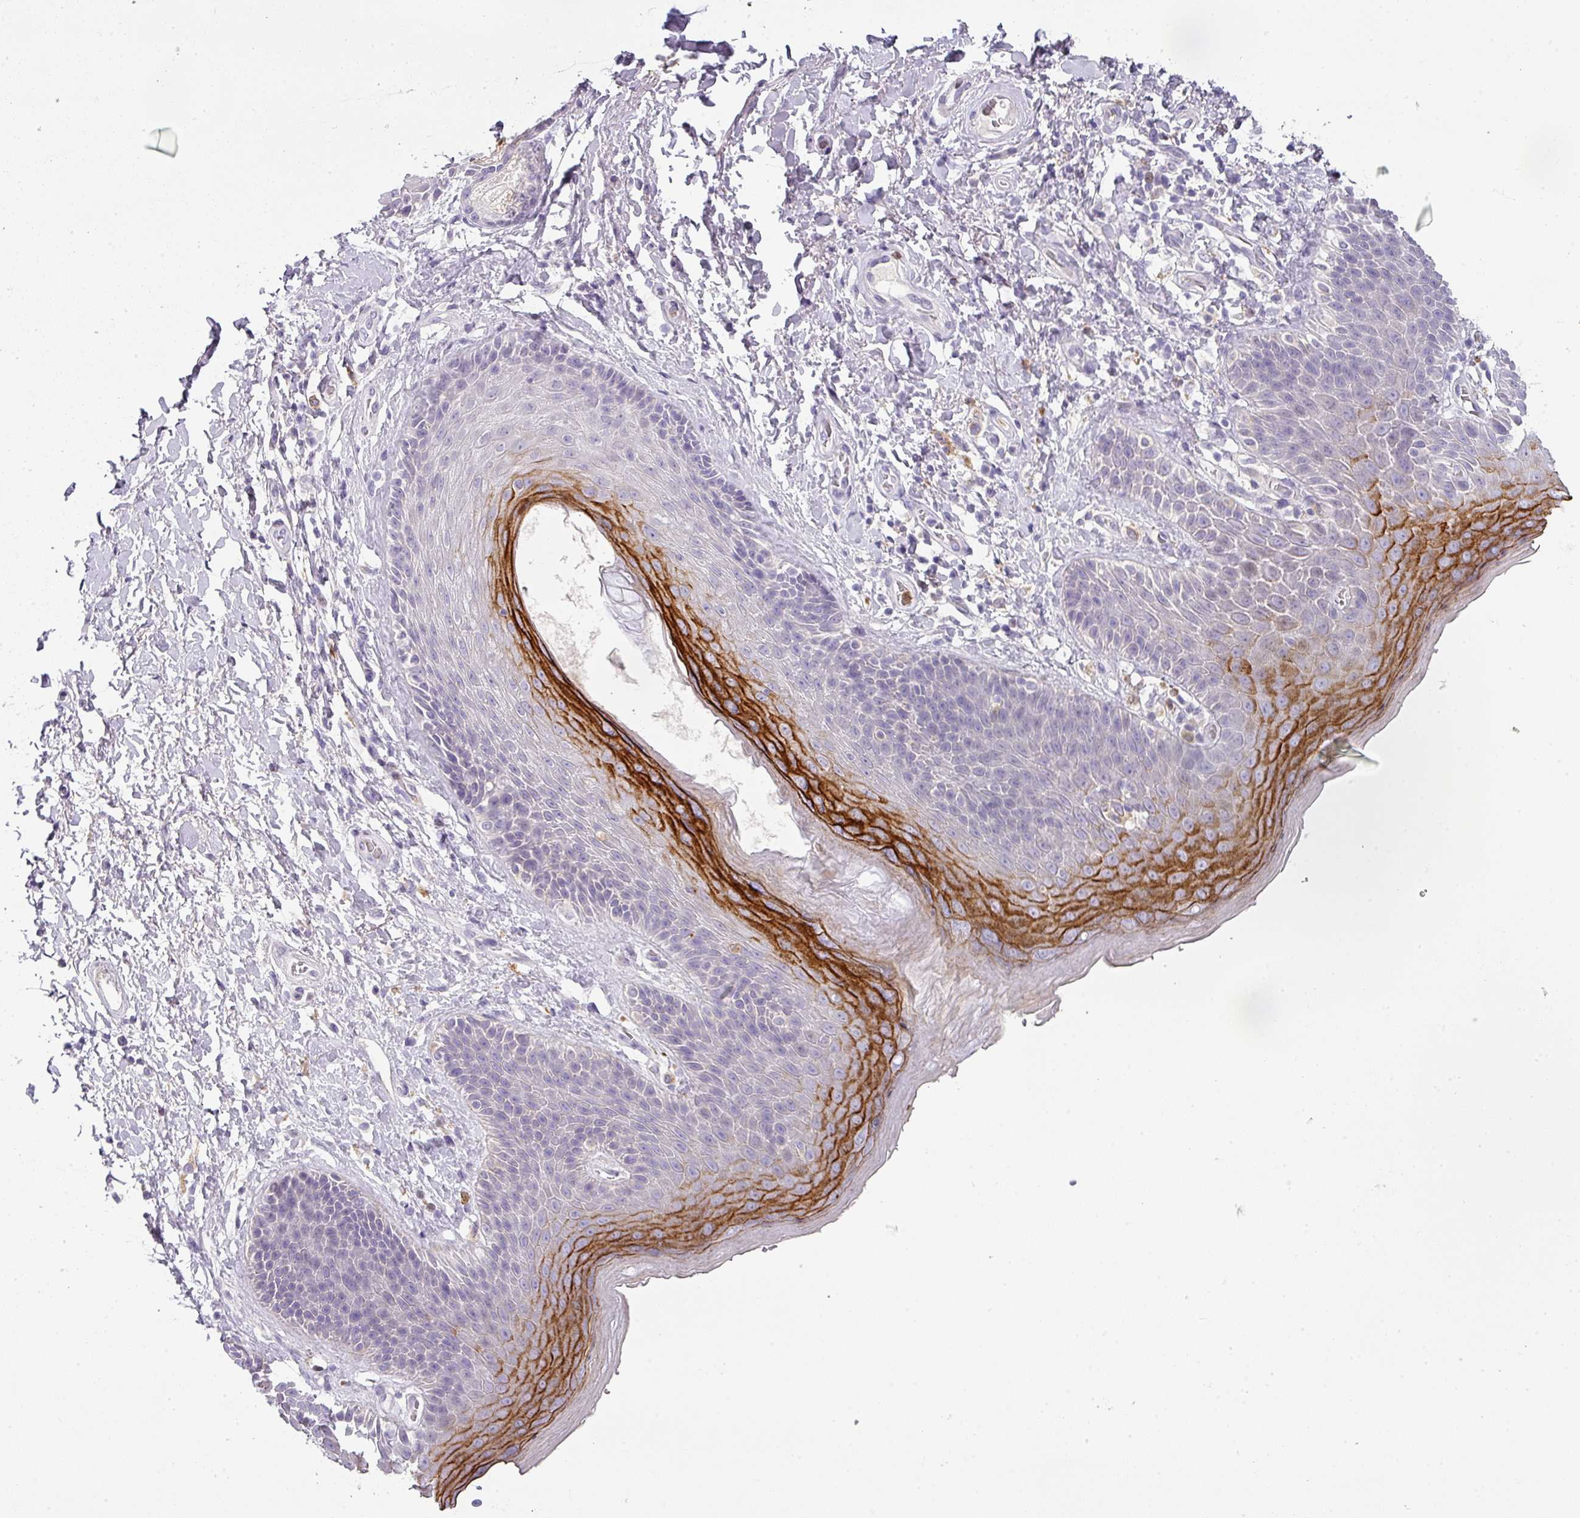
{"staining": {"intensity": "strong", "quantity": "<25%", "location": "cytoplasmic/membranous"}, "tissue": "skin", "cell_type": "Epidermal cells", "image_type": "normal", "snomed": [{"axis": "morphology", "description": "Normal tissue, NOS"}, {"axis": "topography", "description": "Anal"}], "caption": "A brown stain labels strong cytoplasmic/membranous positivity of a protein in epidermal cells of benign human skin. (DAB (3,3'-diaminobenzidine) IHC with brightfield microscopy, high magnification).", "gene": "BTLA", "patient": {"sex": "female", "age": 89}}